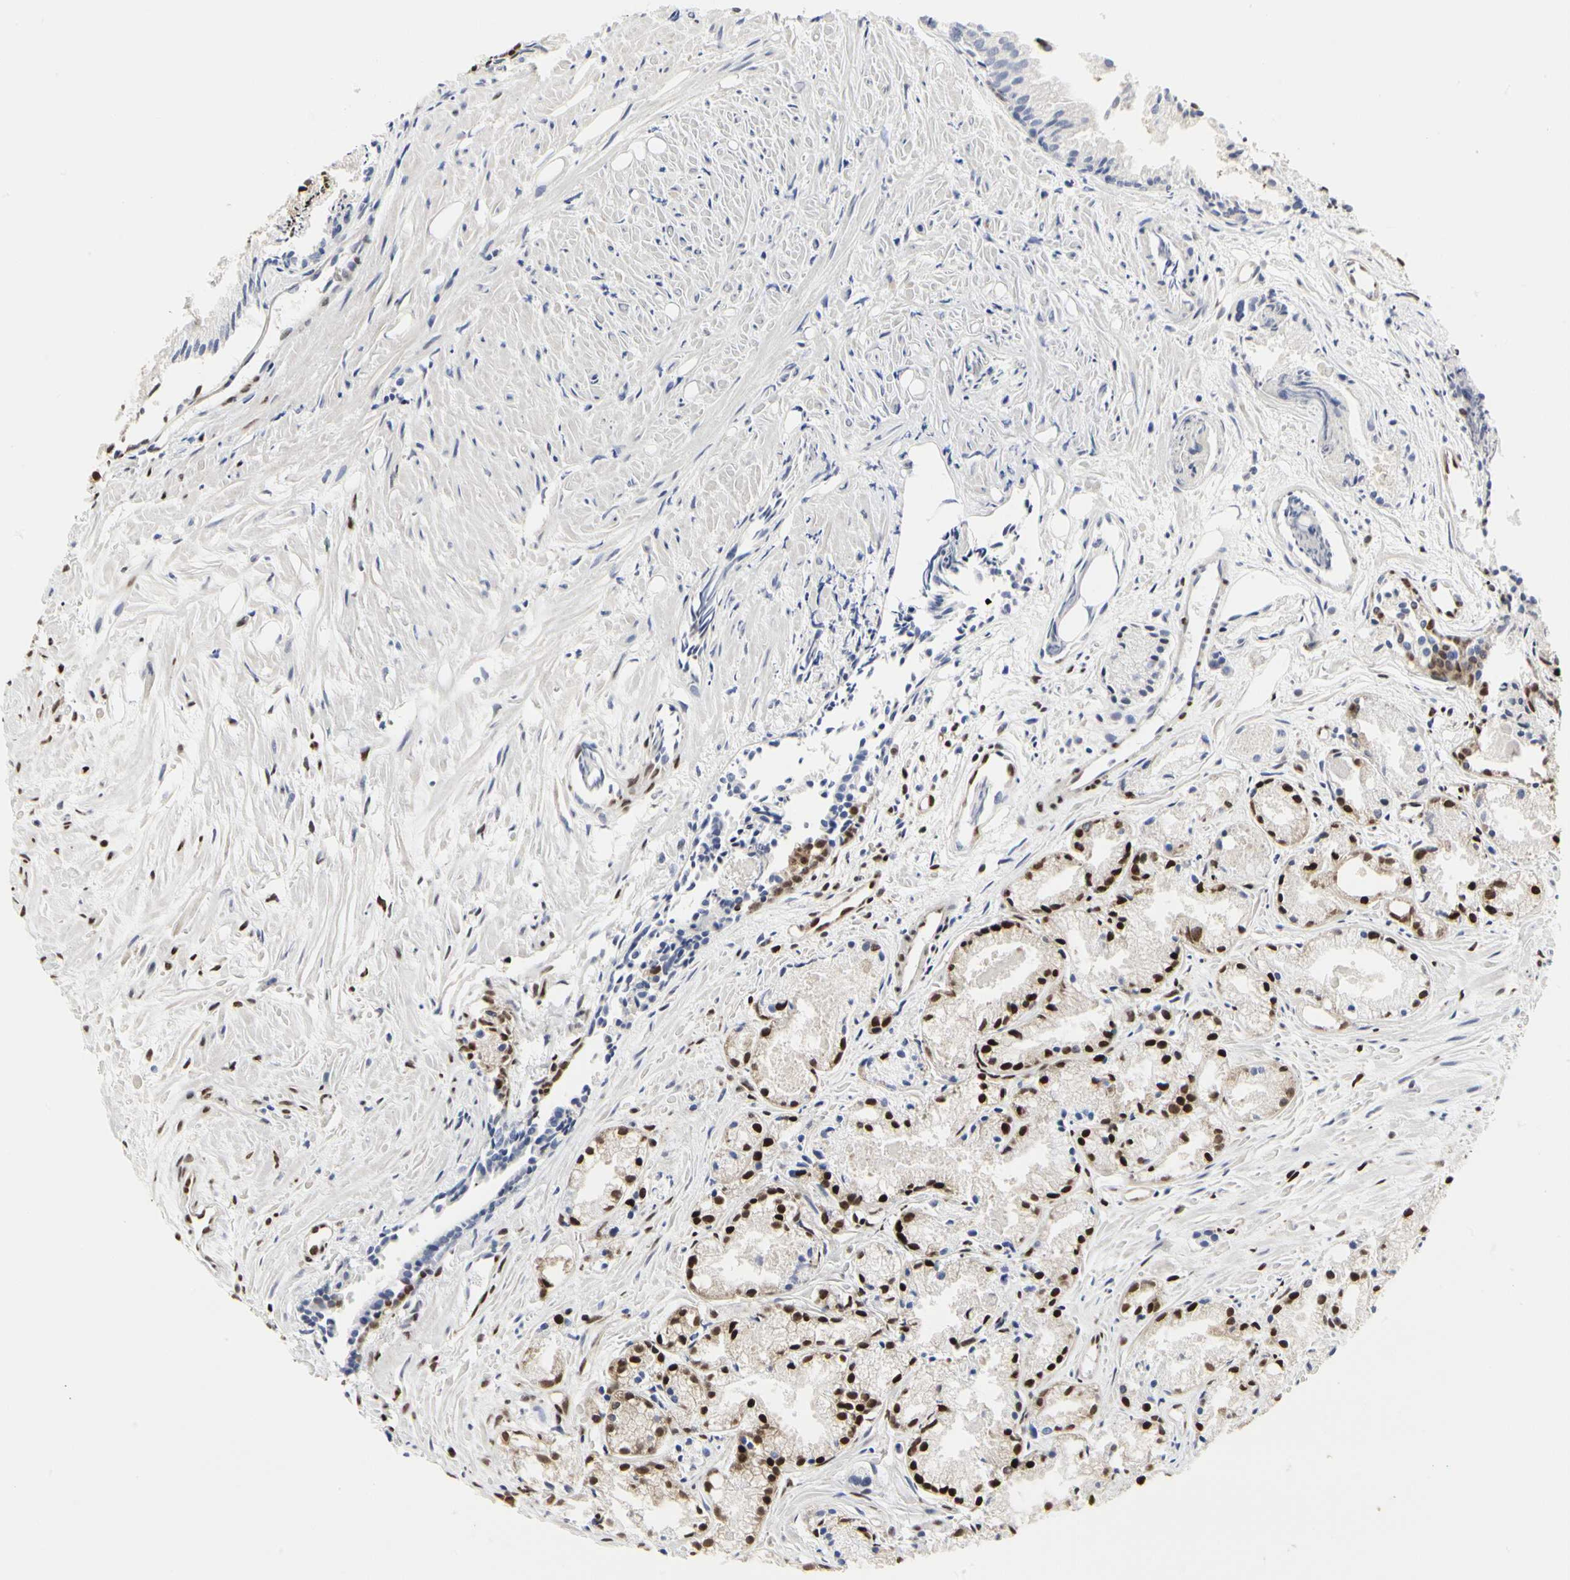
{"staining": {"intensity": "strong", "quantity": ">75%", "location": "nuclear"}, "tissue": "prostate cancer", "cell_type": "Tumor cells", "image_type": "cancer", "snomed": [{"axis": "morphology", "description": "Adenocarcinoma, Low grade"}, {"axis": "topography", "description": "Prostate"}], "caption": "Tumor cells show high levels of strong nuclear expression in approximately >75% of cells in human low-grade adenocarcinoma (prostate).", "gene": "PRMT3", "patient": {"sex": "male", "age": 72}}